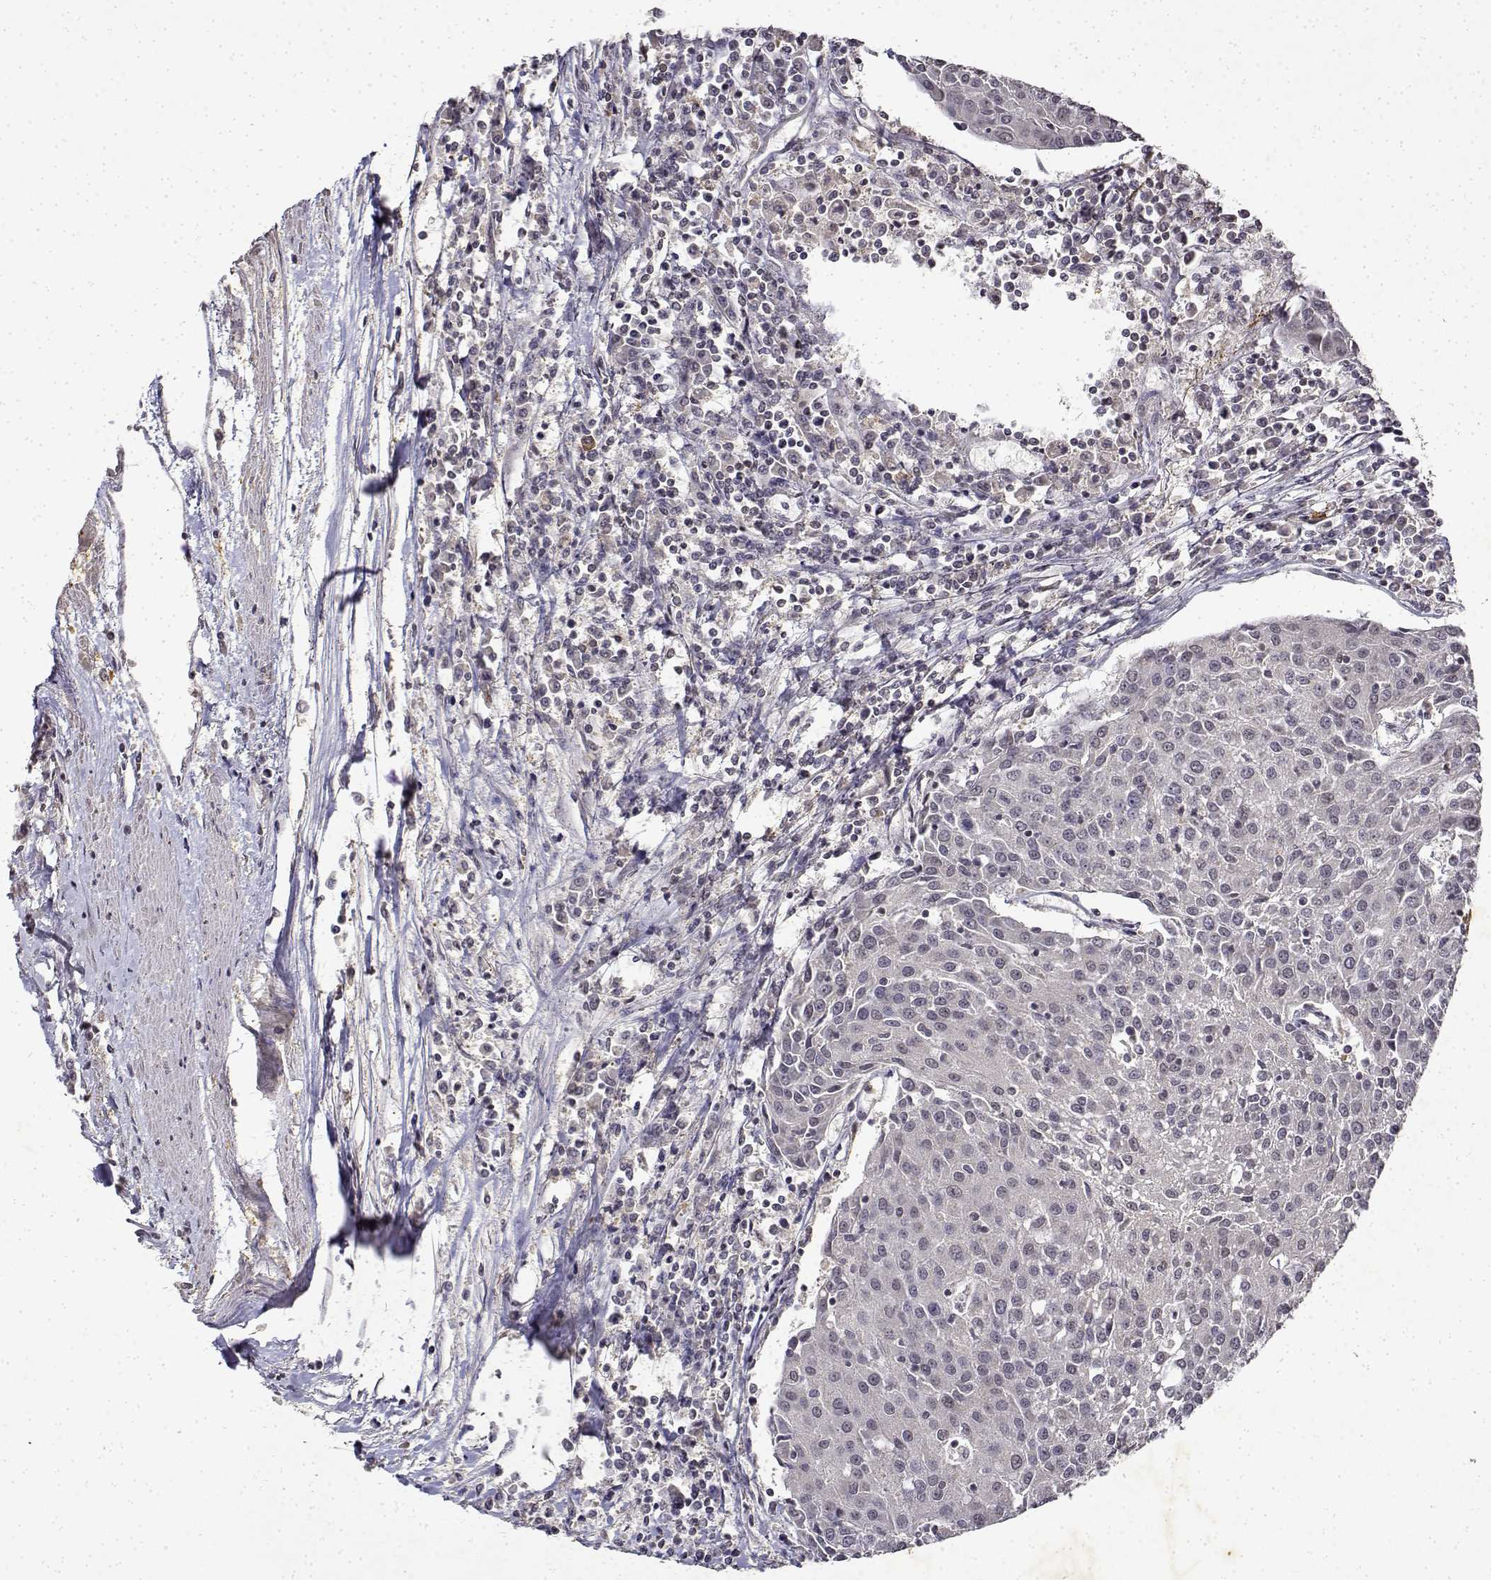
{"staining": {"intensity": "negative", "quantity": "none", "location": "none"}, "tissue": "urothelial cancer", "cell_type": "Tumor cells", "image_type": "cancer", "snomed": [{"axis": "morphology", "description": "Urothelial carcinoma, High grade"}, {"axis": "topography", "description": "Urinary bladder"}], "caption": "This is a micrograph of immunohistochemistry staining of urothelial cancer, which shows no staining in tumor cells. (DAB immunohistochemistry visualized using brightfield microscopy, high magnification).", "gene": "BDNF", "patient": {"sex": "female", "age": 85}}